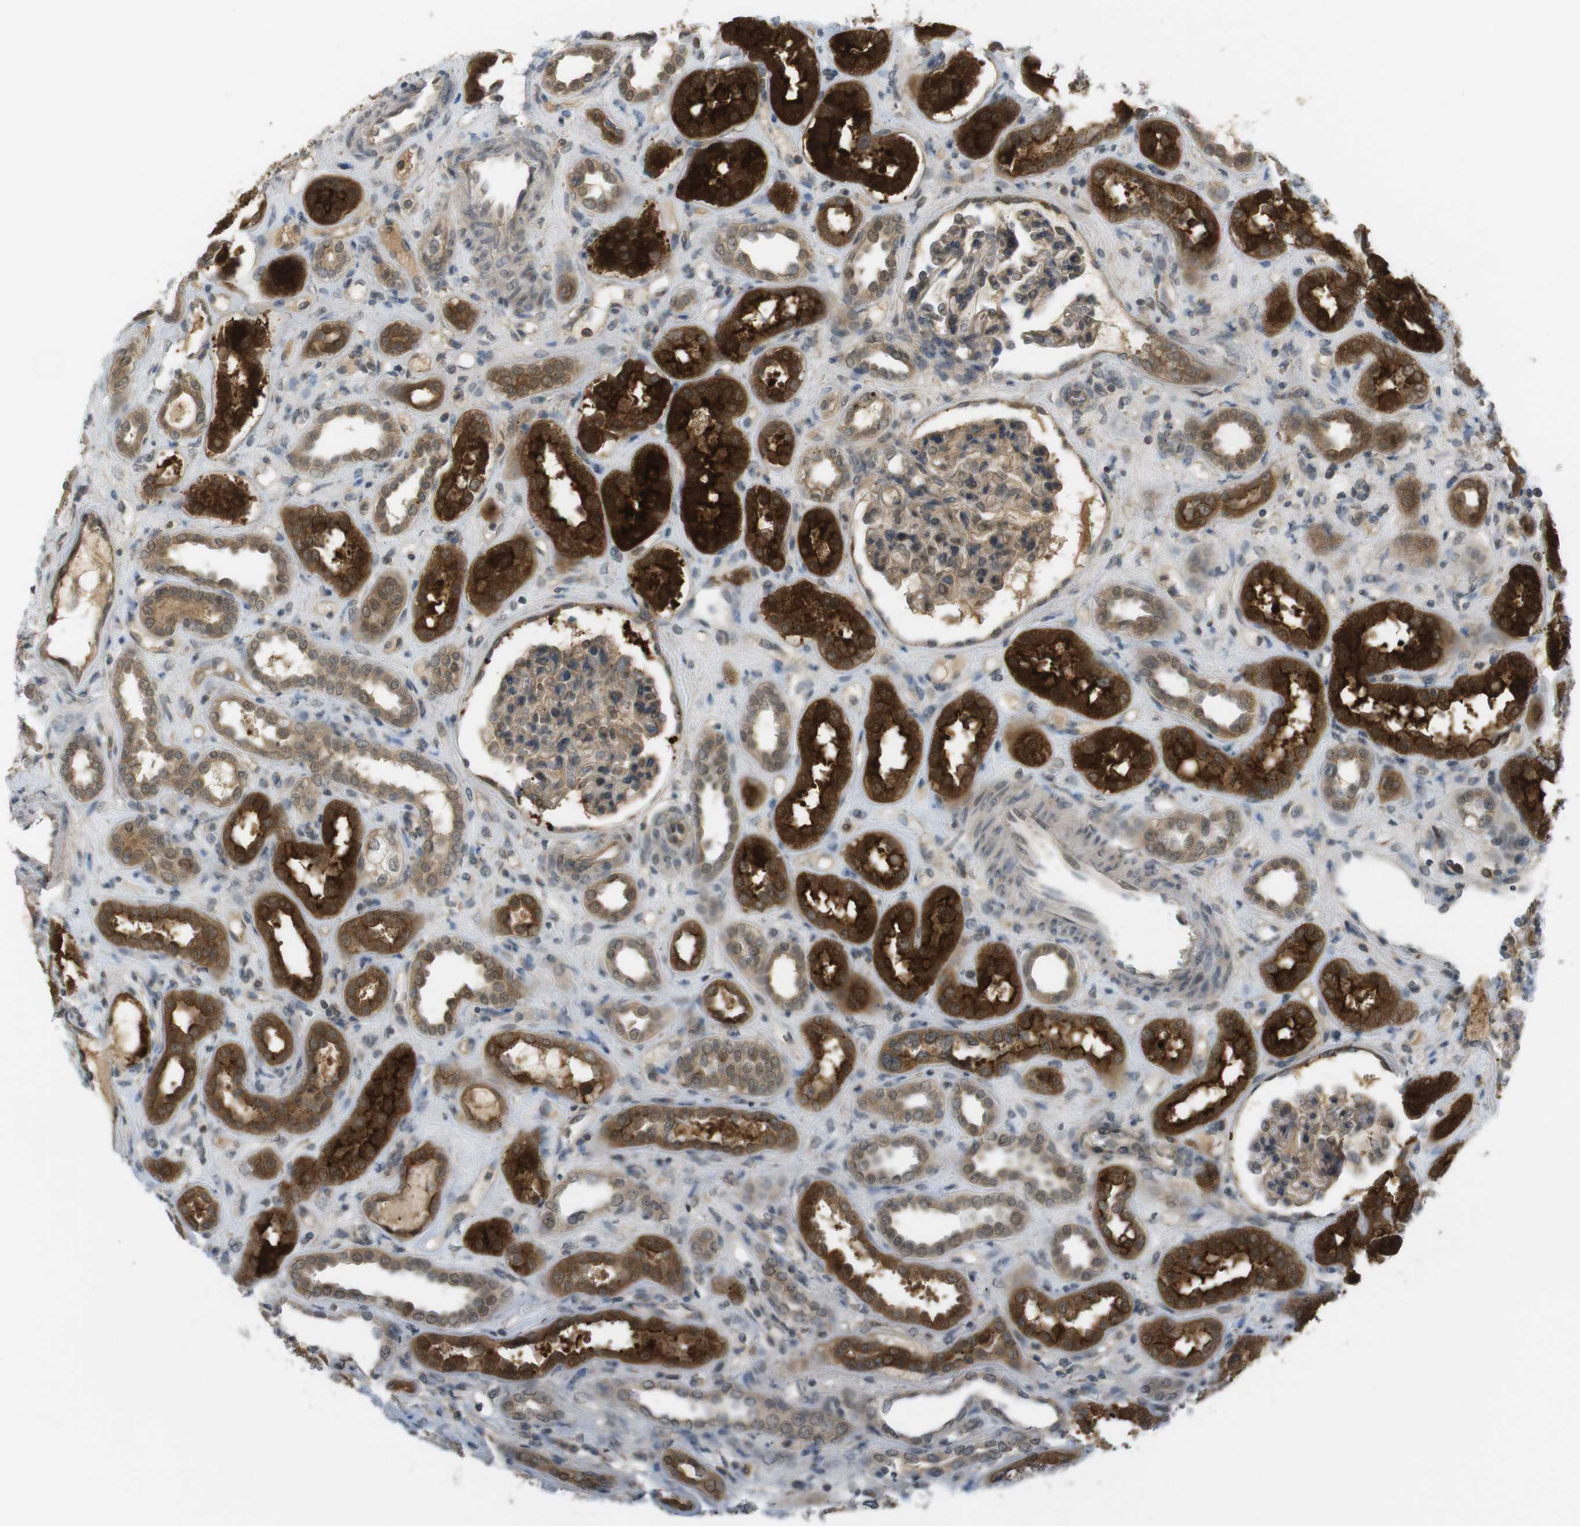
{"staining": {"intensity": "moderate", "quantity": "25%-75%", "location": "cytoplasmic/membranous"}, "tissue": "kidney", "cell_type": "Cells in glomeruli", "image_type": "normal", "snomed": [{"axis": "morphology", "description": "Normal tissue, NOS"}, {"axis": "topography", "description": "Kidney"}], "caption": "Immunohistochemical staining of normal kidney exhibits medium levels of moderate cytoplasmic/membranous staining in about 25%-75% of cells in glomeruli.", "gene": "ZDHHC20", "patient": {"sex": "male", "age": 59}}